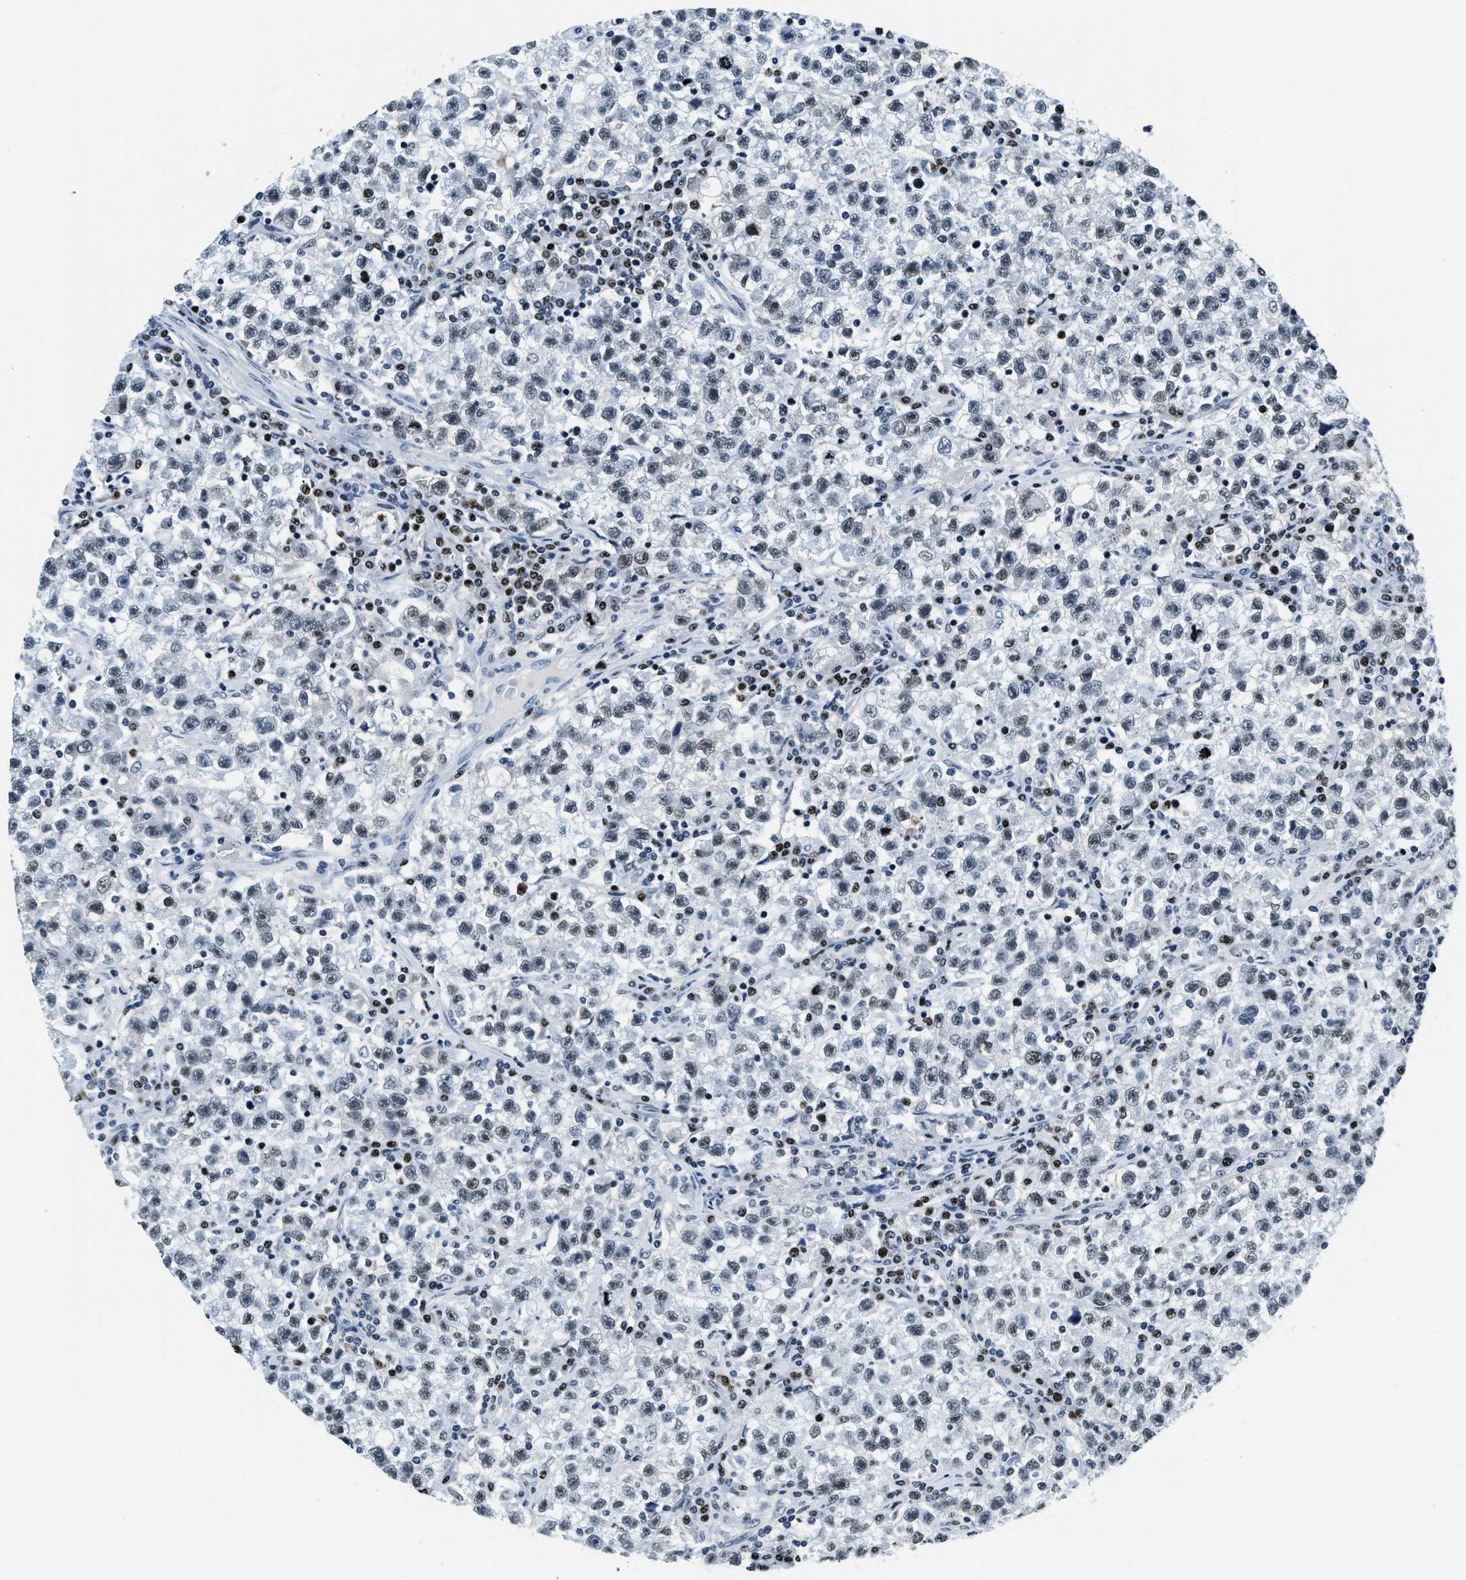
{"staining": {"intensity": "weak", "quantity": "25%-75%", "location": "nuclear"}, "tissue": "testis cancer", "cell_type": "Tumor cells", "image_type": "cancer", "snomed": [{"axis": "morphology", "description": "Seminoma, NOS"}, {"axis": "topography", "description": "Testis"}], "caption": "Immunohistochemistry micrograph of testis seminoma stained for a protein (brown), which shows low levels of weak nuclear positivity in approximately 25%-75% of tumor cells.", "gene": "TOP1", "patient": {"sex": "male", "age": 22}}